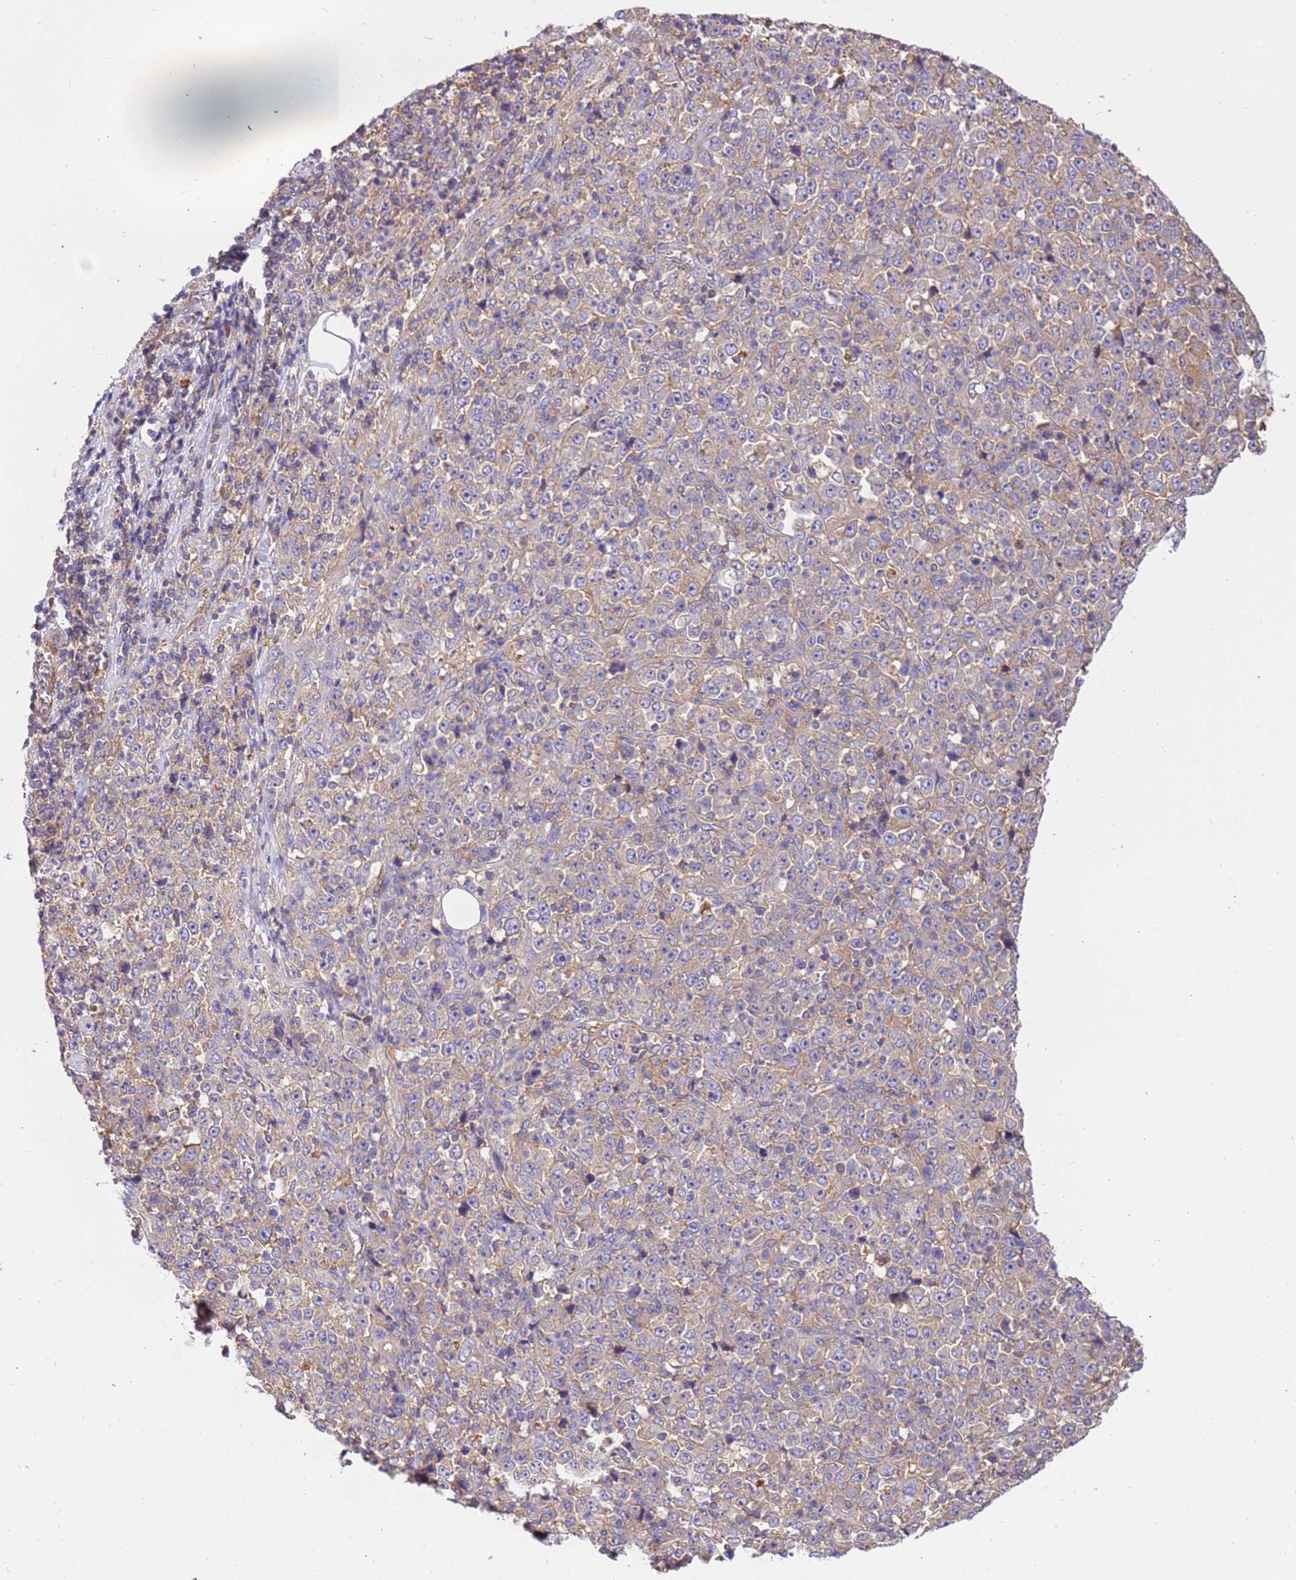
{"staining": {"intensity": "weak", "quantity": "25%-75%", "location": "cytoplasmic/membranous"}, "tissue": "stomach cancer", "cell_type": "Tumor cells", "image_type": "cancer", "snomed": [{"axis": "morphology", "description": "Normal tissue, NOS"}, {"axis": "morphology", "description": "Adenocarcinoma, NOS"}, {"axis": "topography", "description": "Stomach, upper"}, {"axis": "topography", "description": "Stomach"}], "caption": "Immunohistochemical staining of human adenocarcinoma (stomach) demonstrates weak cytoplasmic/membranous protein expression in about 25%-75% of tumor cells.", "gene": "NAALADL1", "patient": {"sex": "male", "age": 59}}